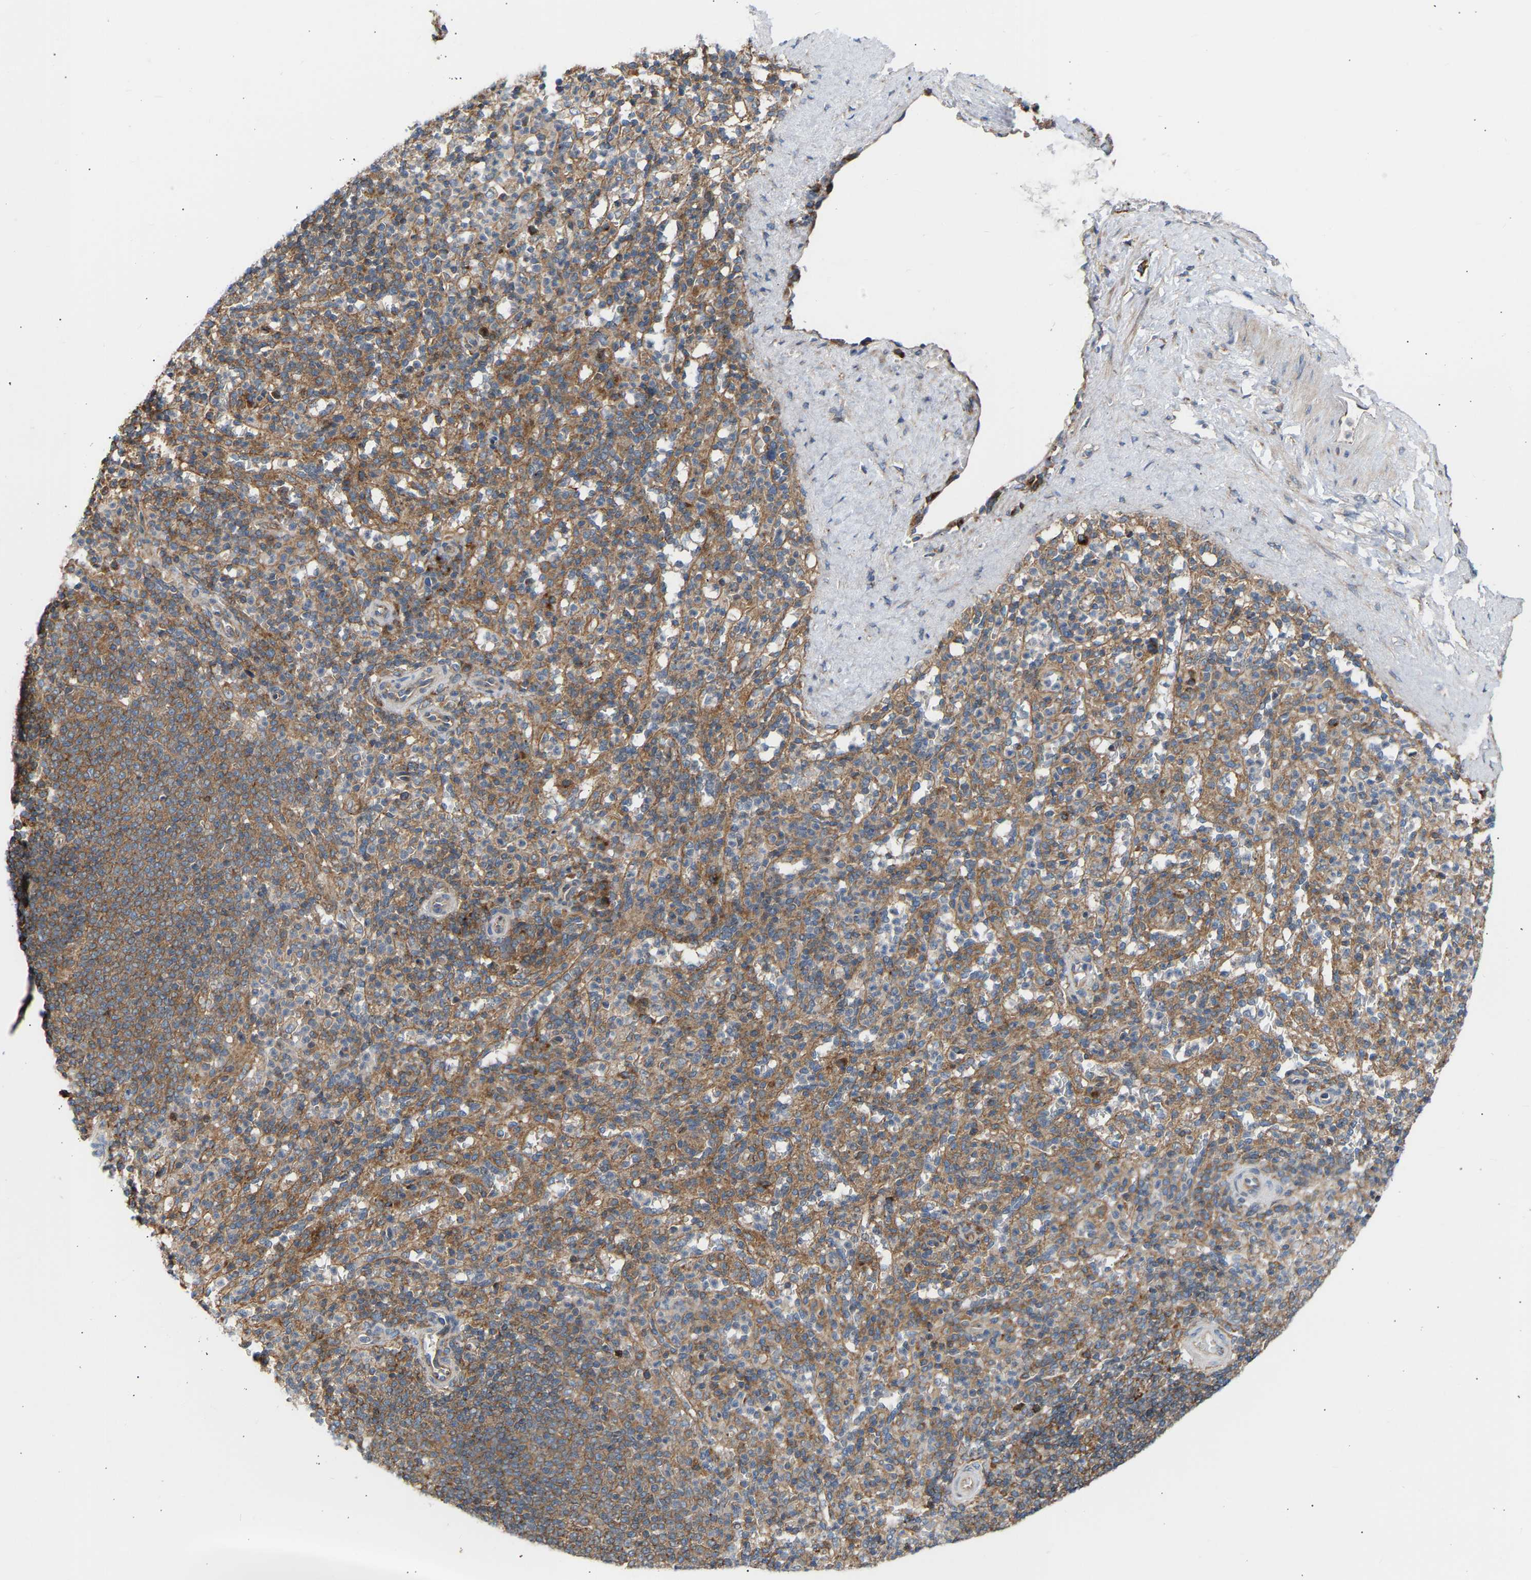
{"staining": {"intensity": "moderate", "quantity": "25%-75%", "location": "cytoplasmic/membranous"}, "tissue": "spleen", "cell_type": "Cells in red pulp", "image_type": "normal", "snomed": [{"axis": "morphology", "description": "Normal tissue, NOS"}, {"axis": "topography", "description": "Spleen"}], "caption": "The image exhibits staining of unremarkable spleen, revealing moderate cytoplasmic/membranous protein positivity (brown color) within cells in red pulp. The staining is performed using DAB (3,3'-diaminobenzidine) brown chromogen to label protein expression. The nuclei are counter-stained blue using hematoxylin.", "gene": "GCN1", "patient": {"sex": "male", "age": 36}}